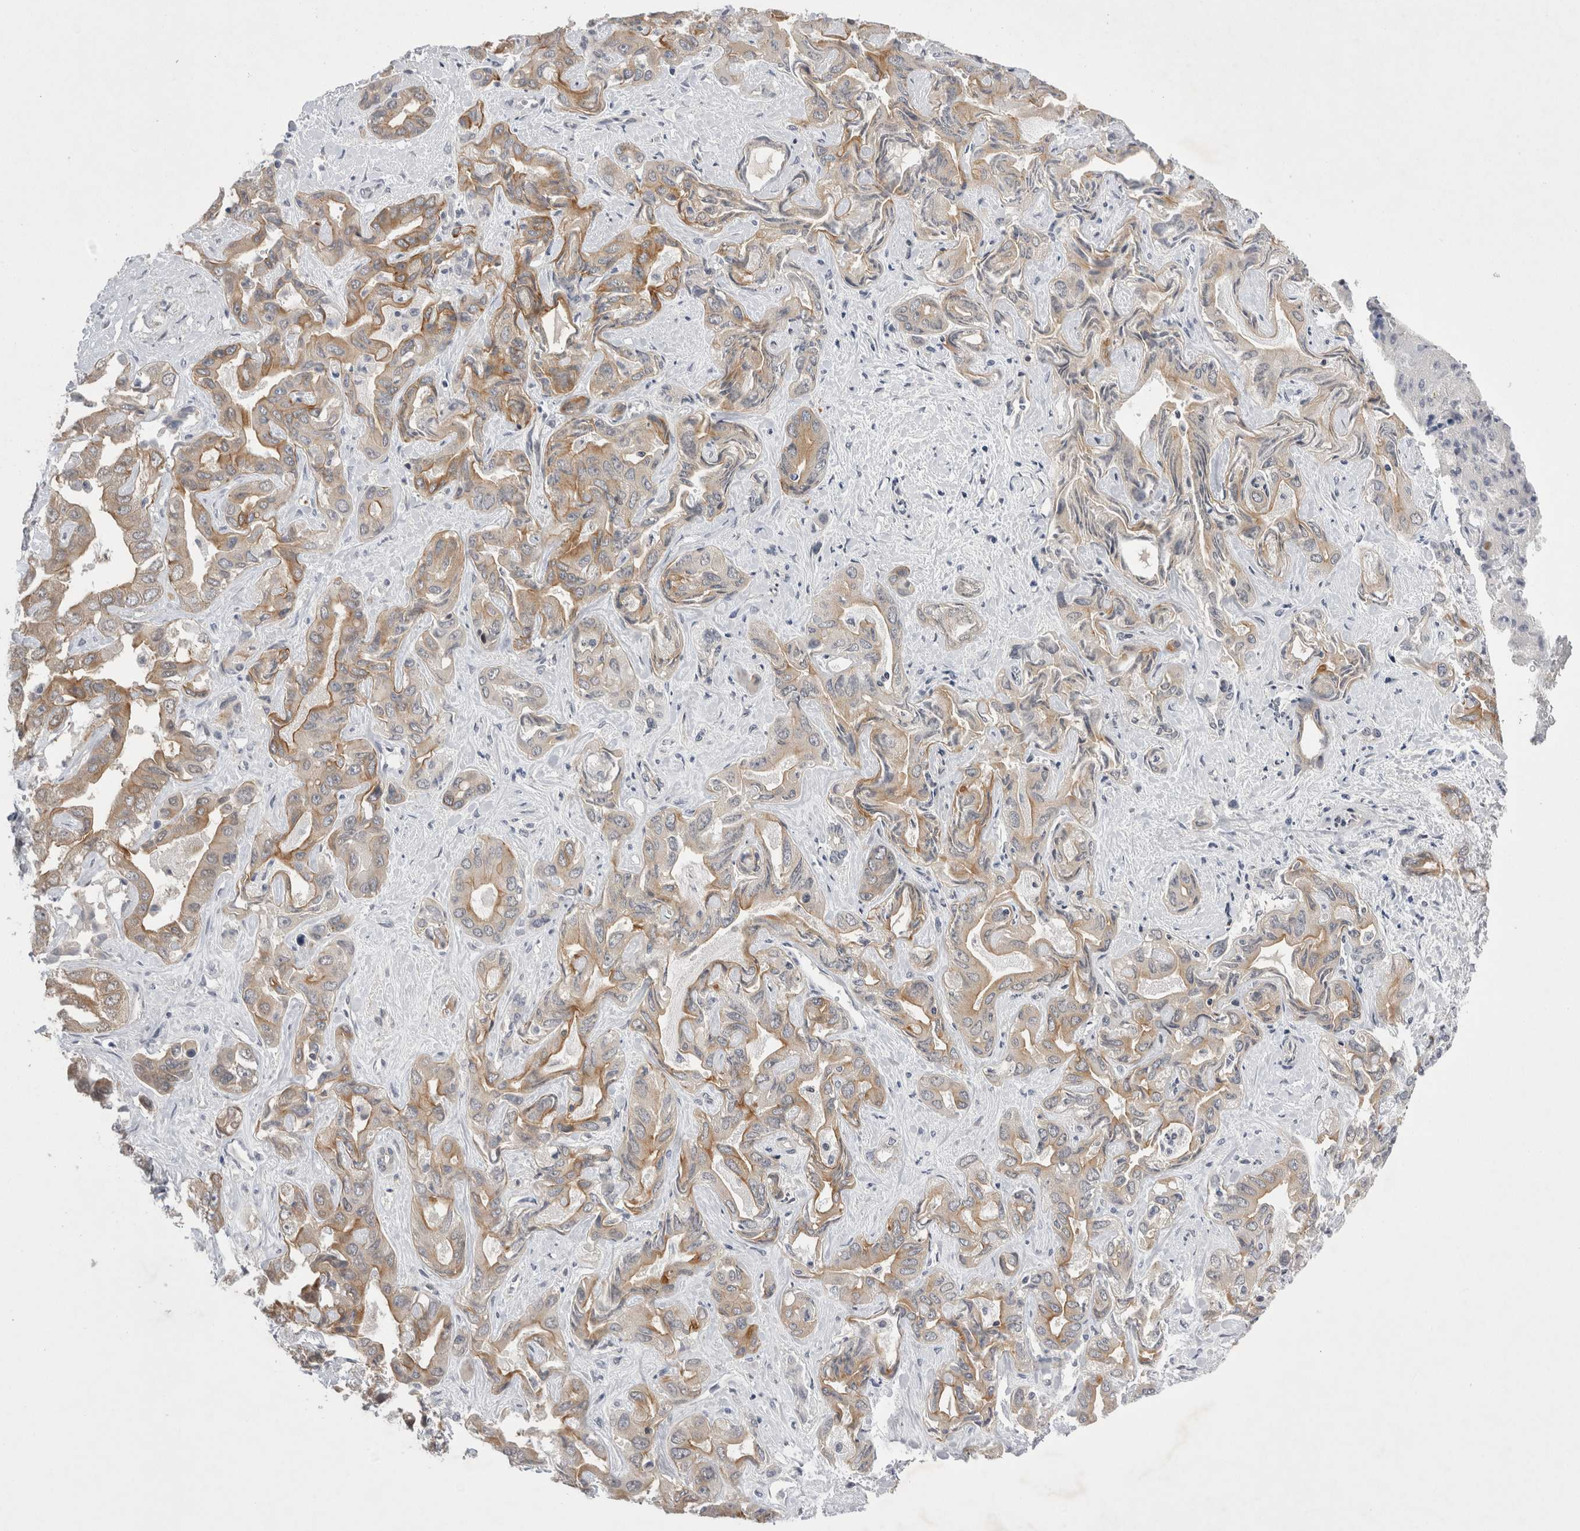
{"staining": {"intensity": "moderate", "quantity": "25%-75%", "location": "cytoplasmic/membranous"}, "tissue": "liver cancer", "cell_type": "Tumor cells", "image_type": "cancer", "snomed": [{"axis": "morphology", "description": "Cholangiocarcinoma"}, {"axis": "topography", "description": "Liver"}], "caption": "An immunohistochemistry photomicrograph of tumor tissue is shown. Protein staining in brown highlights moderate cytoplasmic/membranous positivity in liver cholangiocarcinoma within tumor cells.", "gene": "ZNF341", "patient": {"sex": "female", "age": 52}}